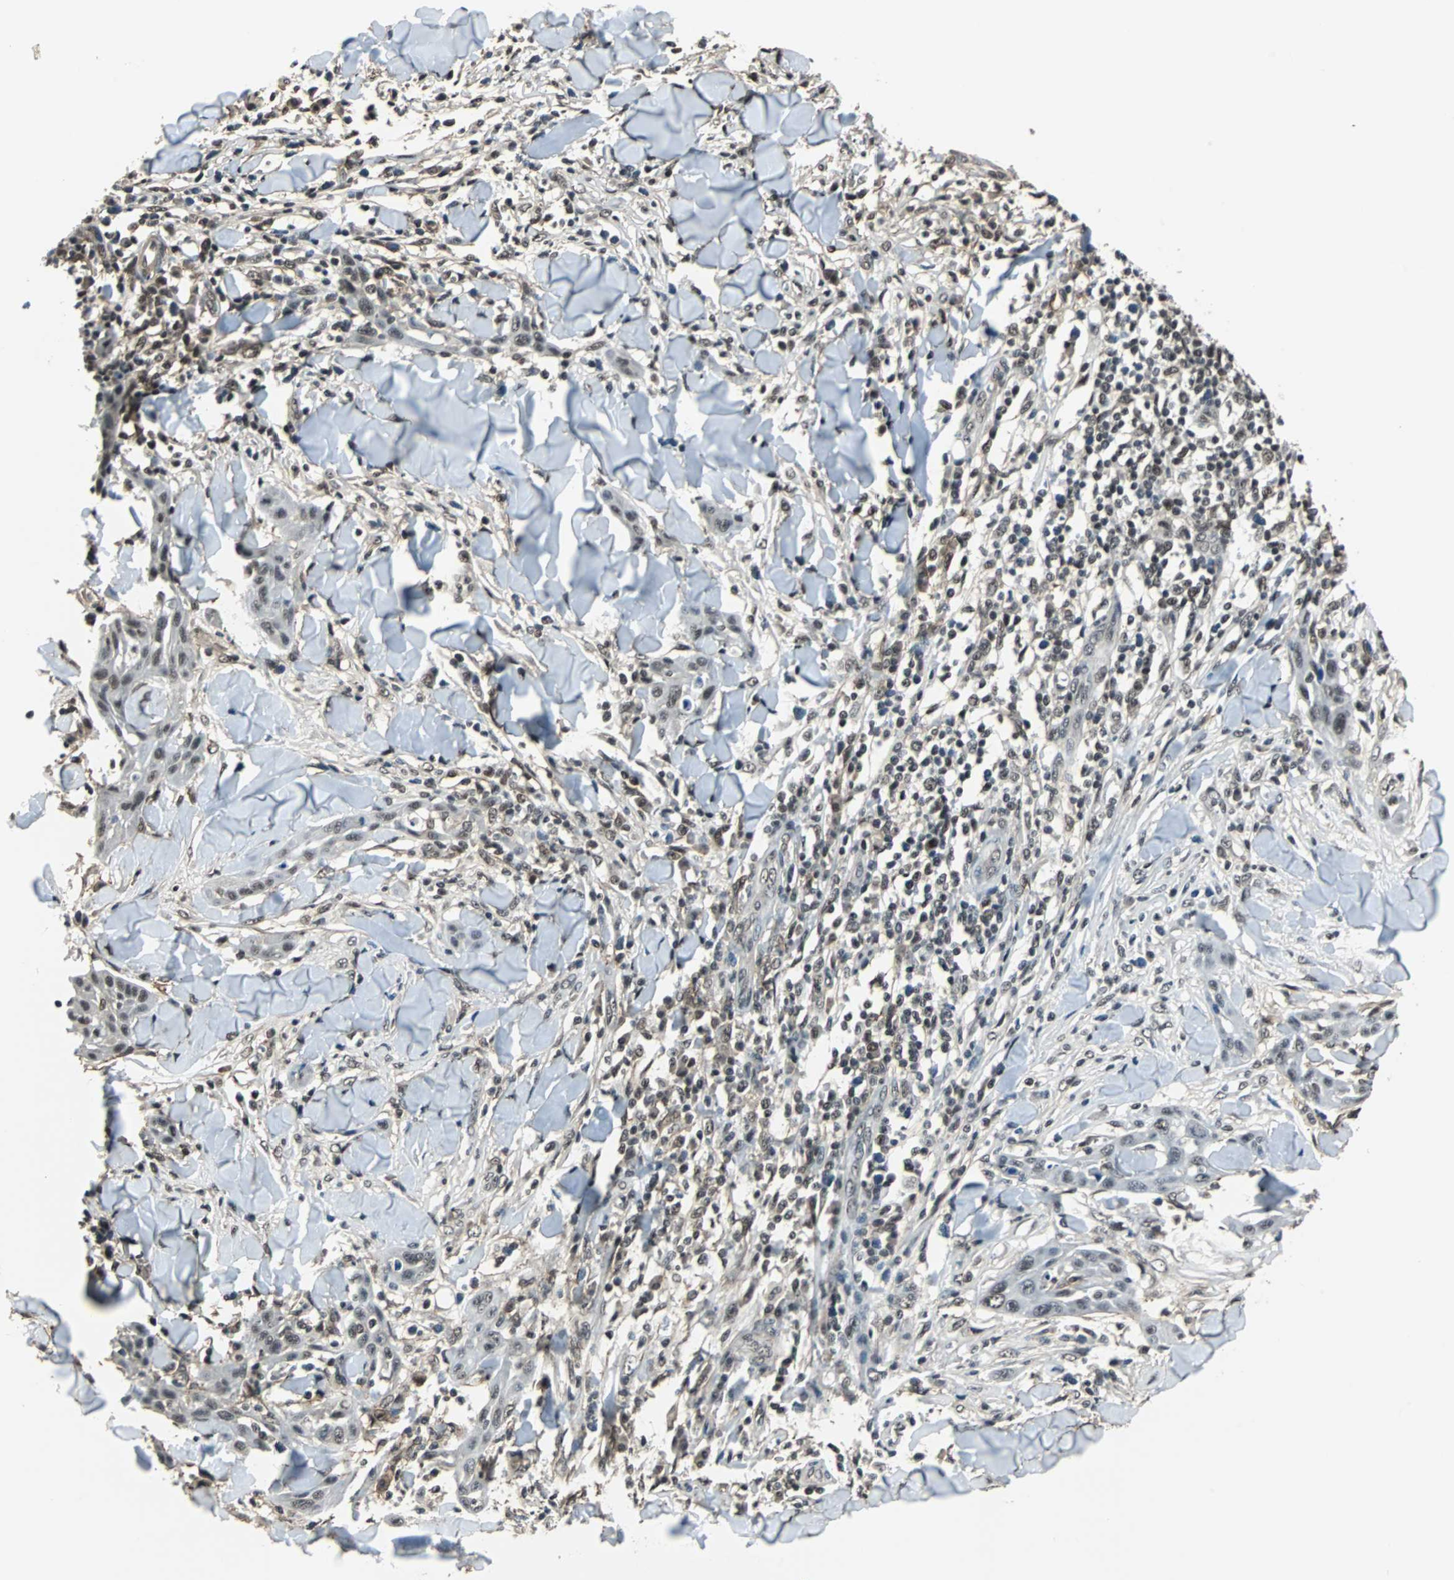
{"staining": {"intensity": "weak", "quantity": "25%-75%", "location": "nuclear"}, "tissue": "skin cancer", "cell_type": "Tumor cells", "image_type": "cancer", "snomed": [{"axis": "morphology", "description": "Squamous cell carcinoma, NOS"}, {"axis": "topography", "description": "Skin"}], "caption": "Immunohistochemical staining of skin squamous cell carcinoma demonstrates low levels of weak nuclear positivity in approximately 25%-75% of tumor cells.", "gene": "MKX", "patient": {"sex": "male", "age": 24}}